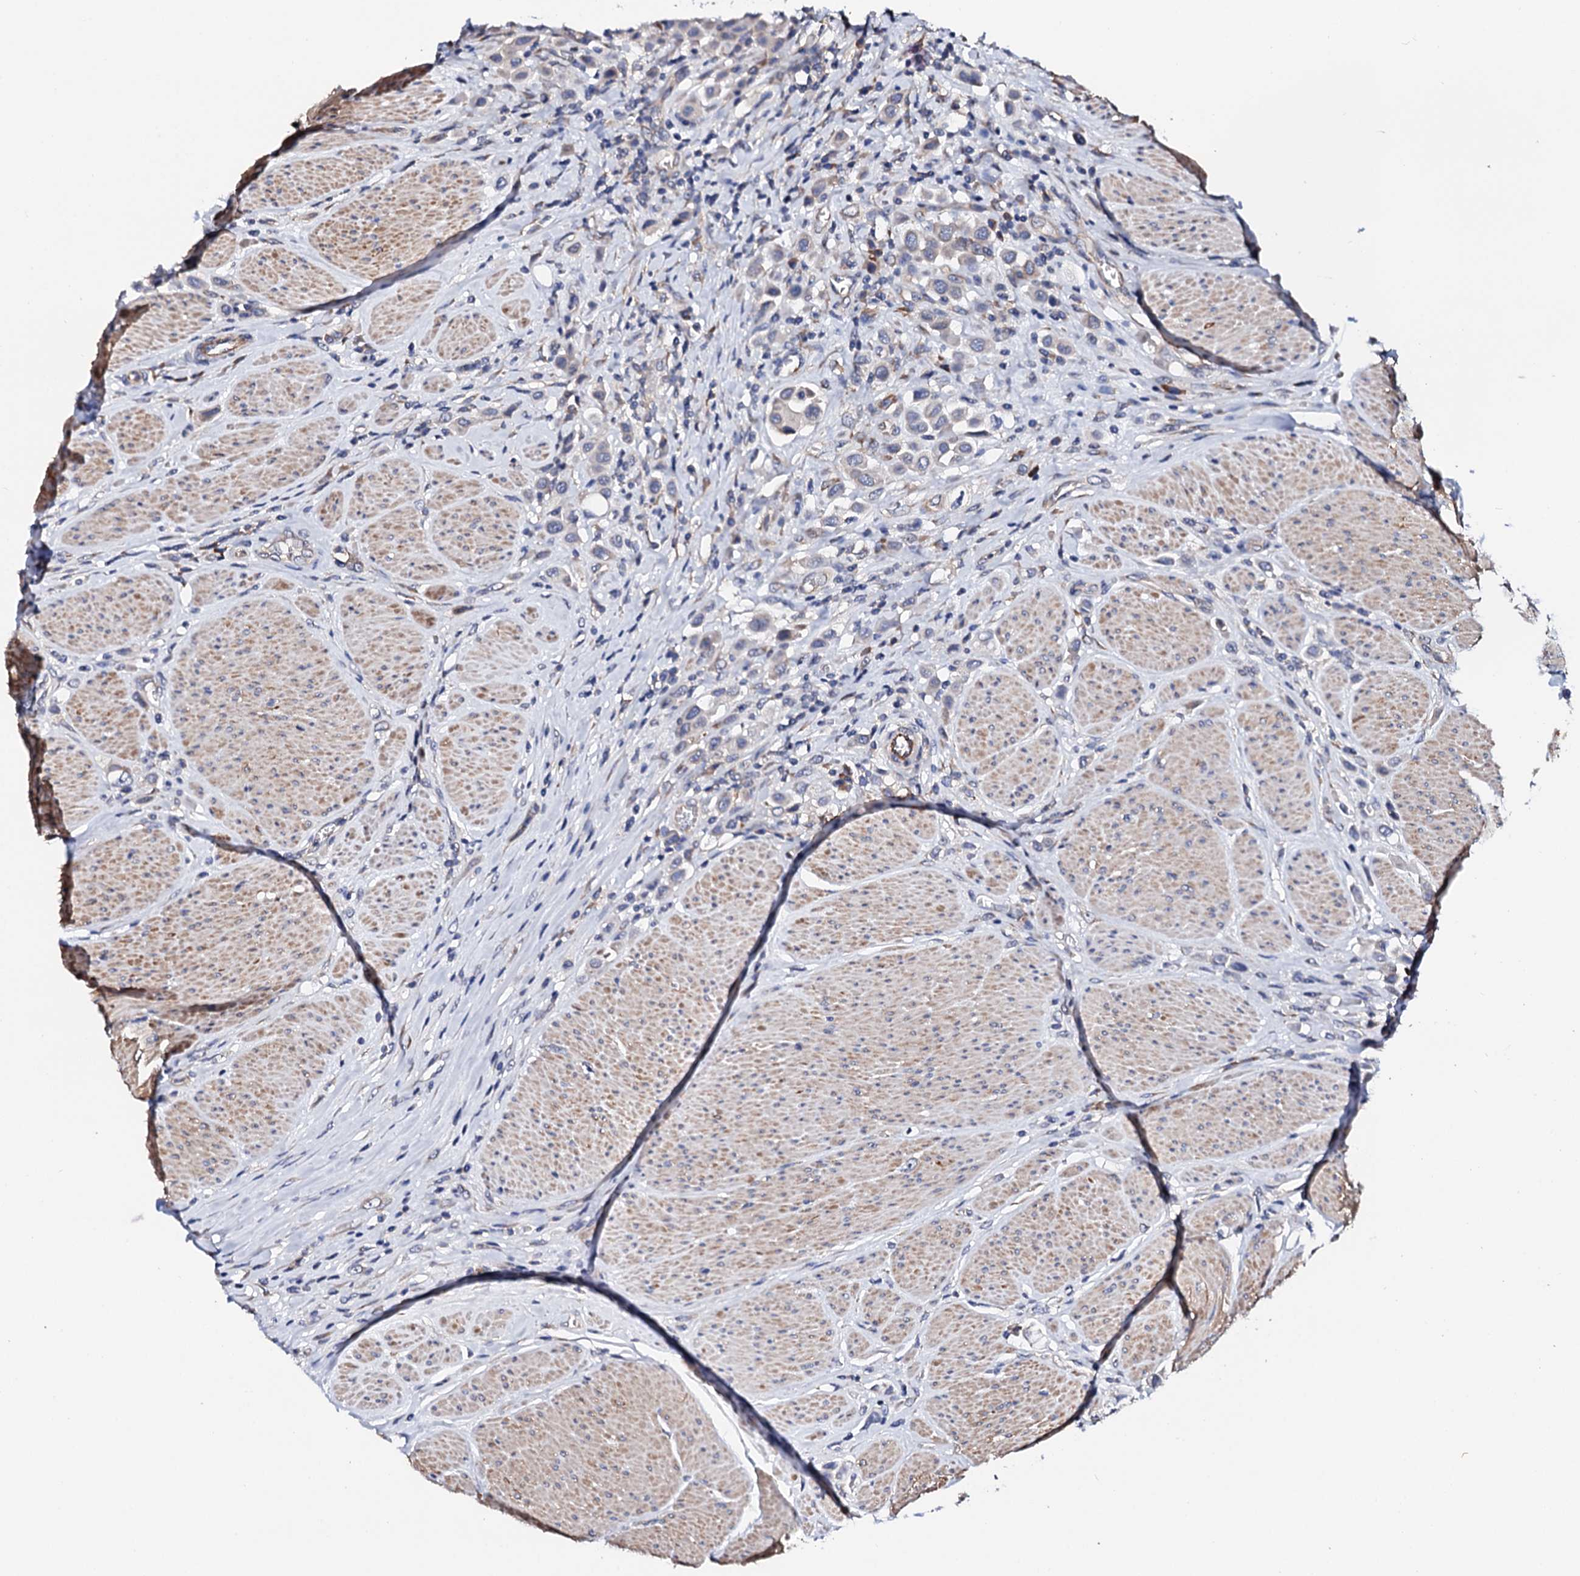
{"staining": {"intensity": "weak", "quantity": "<25%", "location": "cytoplasmic/membranous"}, "tissue": "urothelial cancer", "cell_type": "Tumor cells", "image_type": "cancer", "snomed": [{"axis": "morphology", "description": "Urothelial carcinoma, High grade"}, {"axis": "topography", "description": "Urinary bladder"}], "caption": "Immunohistochemical staining of human urothelial cancer reveals no significant positivity in tumor cells. (Brightfield microscopy of DAB (3,3'-diaminobenzidine) immunohistochemistry (IHC) at high magnification).", "gene": "NUP58", "patient": {"sex": "male", "age": 50}}